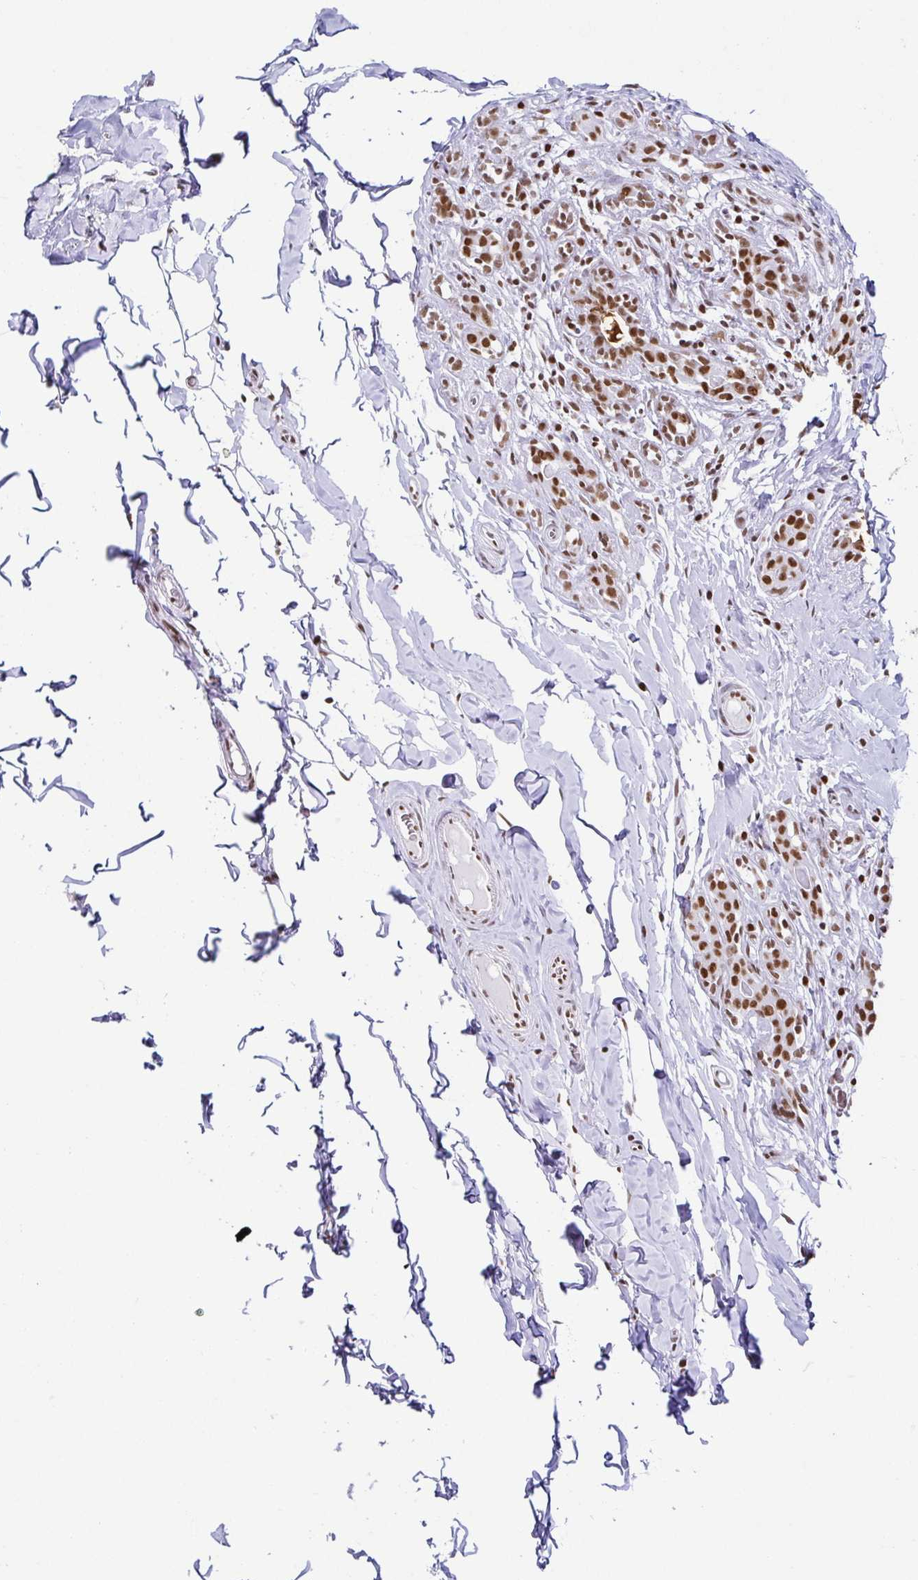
{"staining": {"intensity": "moderate", "quantity": ">75%", "location": "nuclear"}, "tissue": "breast cancer", "cell_type": "Tumor cells", "image_type": "cancer", "snomed": [{"axis": "morphology", "description": "Duct carcinoma"}, {"axis": "topography", "description": "Breast"}], "caption": "Human breast cancer (intraductal carcinoma) stained for a protein (brown) reveals moderate nuclear positive positivity in about >75% of tumor cells.", "gene": "EWSR1", "patient": {"sex": "female", "age": 43}}